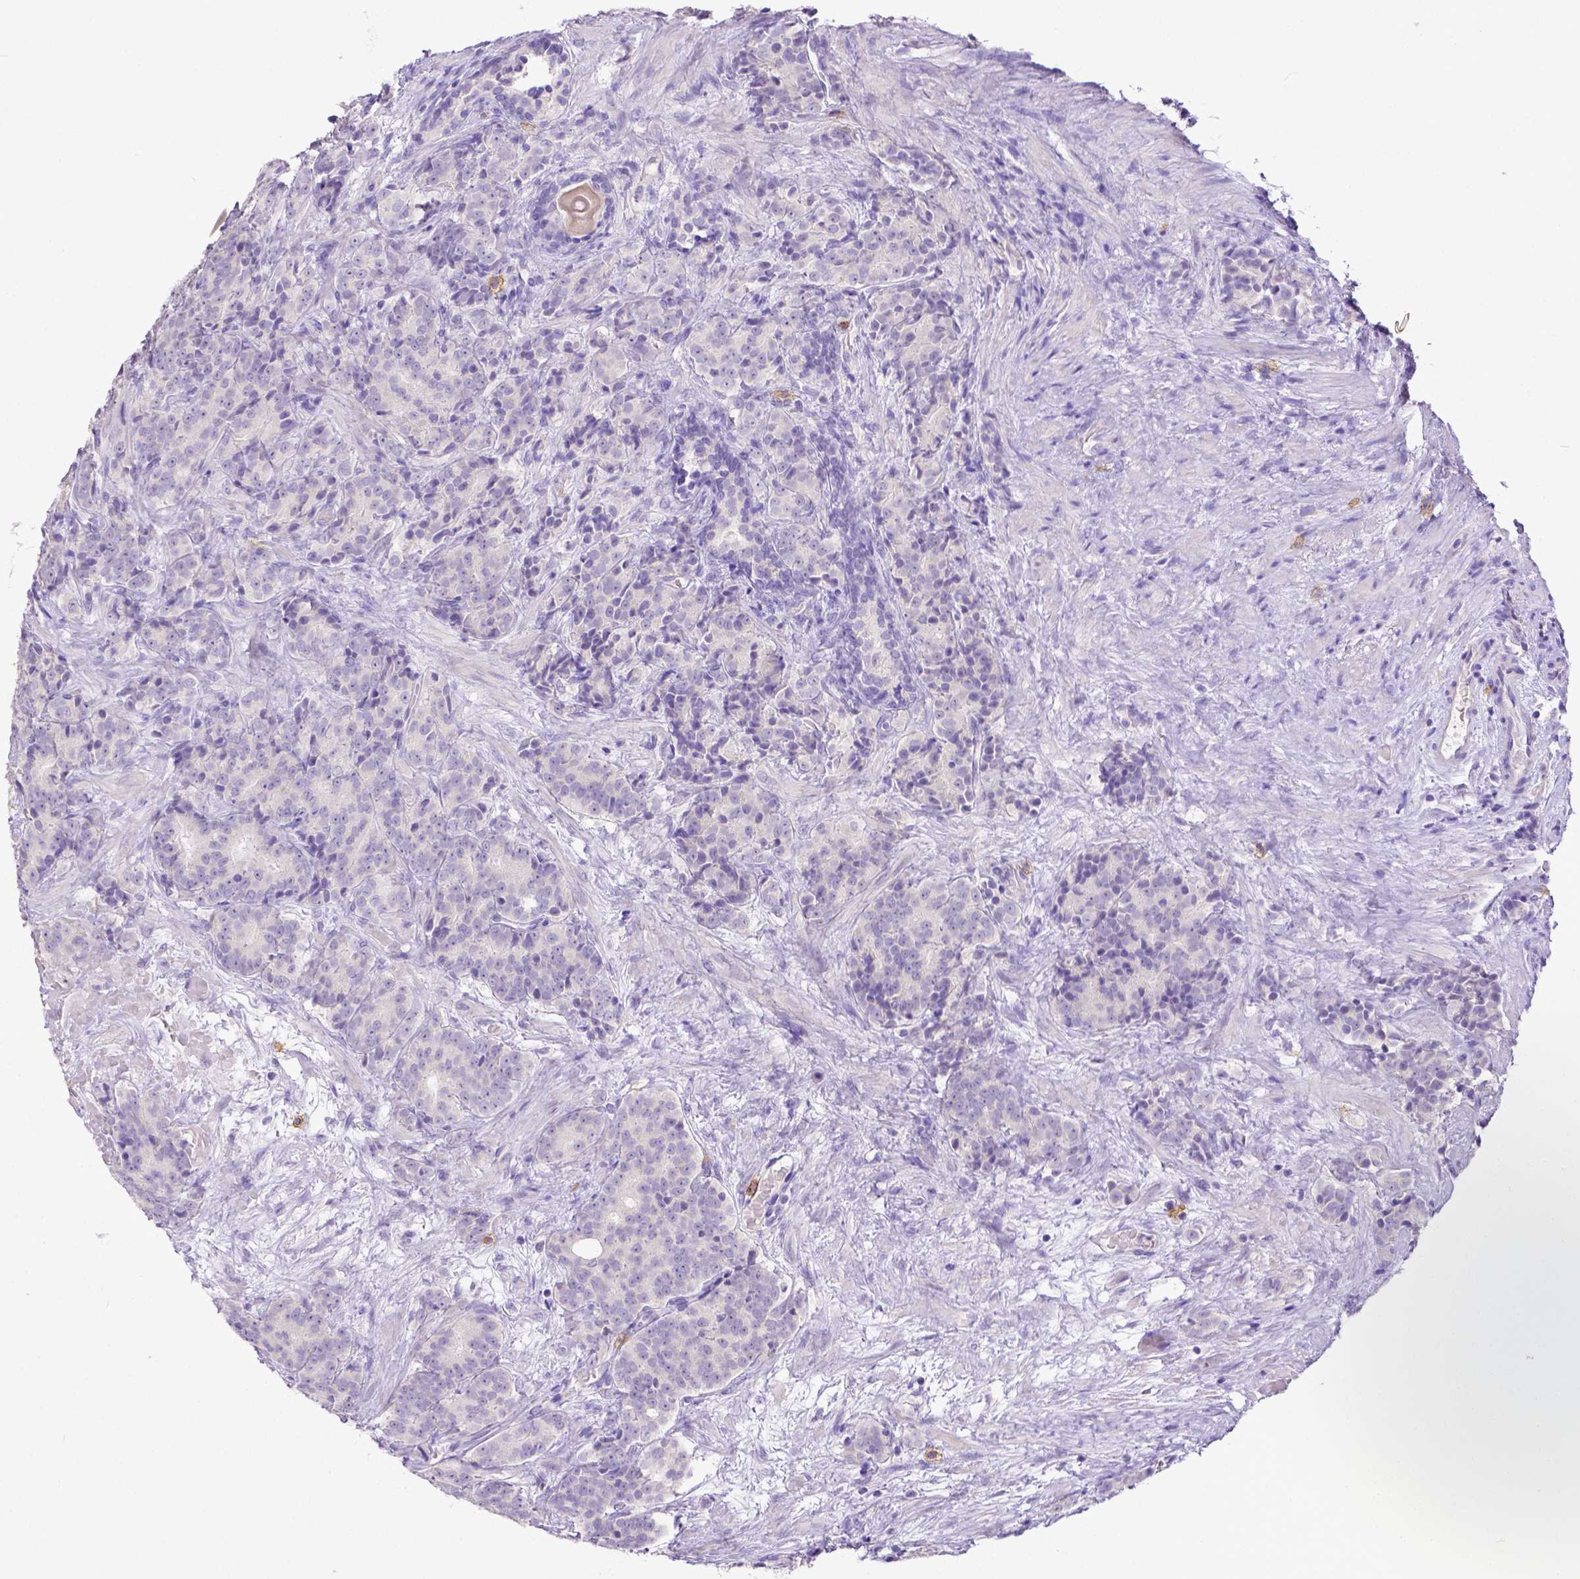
{"staining": {"intensity": "negative", "quantity": "none", "location": "none"}, "tissue": "prostate cancer", "cell_type": "Tumor cells", "image_type": "cancer", "snomed": [{"axis": "morphology", "description": "Adenocarcinoma, High grade"}, {"axis": "topography", "description": "Prostate"}], "caption": "A high-resolution micrograph shows immunohistochemistry staining of prostate high-grade adenocarcinoma, which exhibits no significant expression in tumor cells. Nuclei are stained in blue.", "gene": "KIT", "patient": {"sex": "male", "age": 90}}